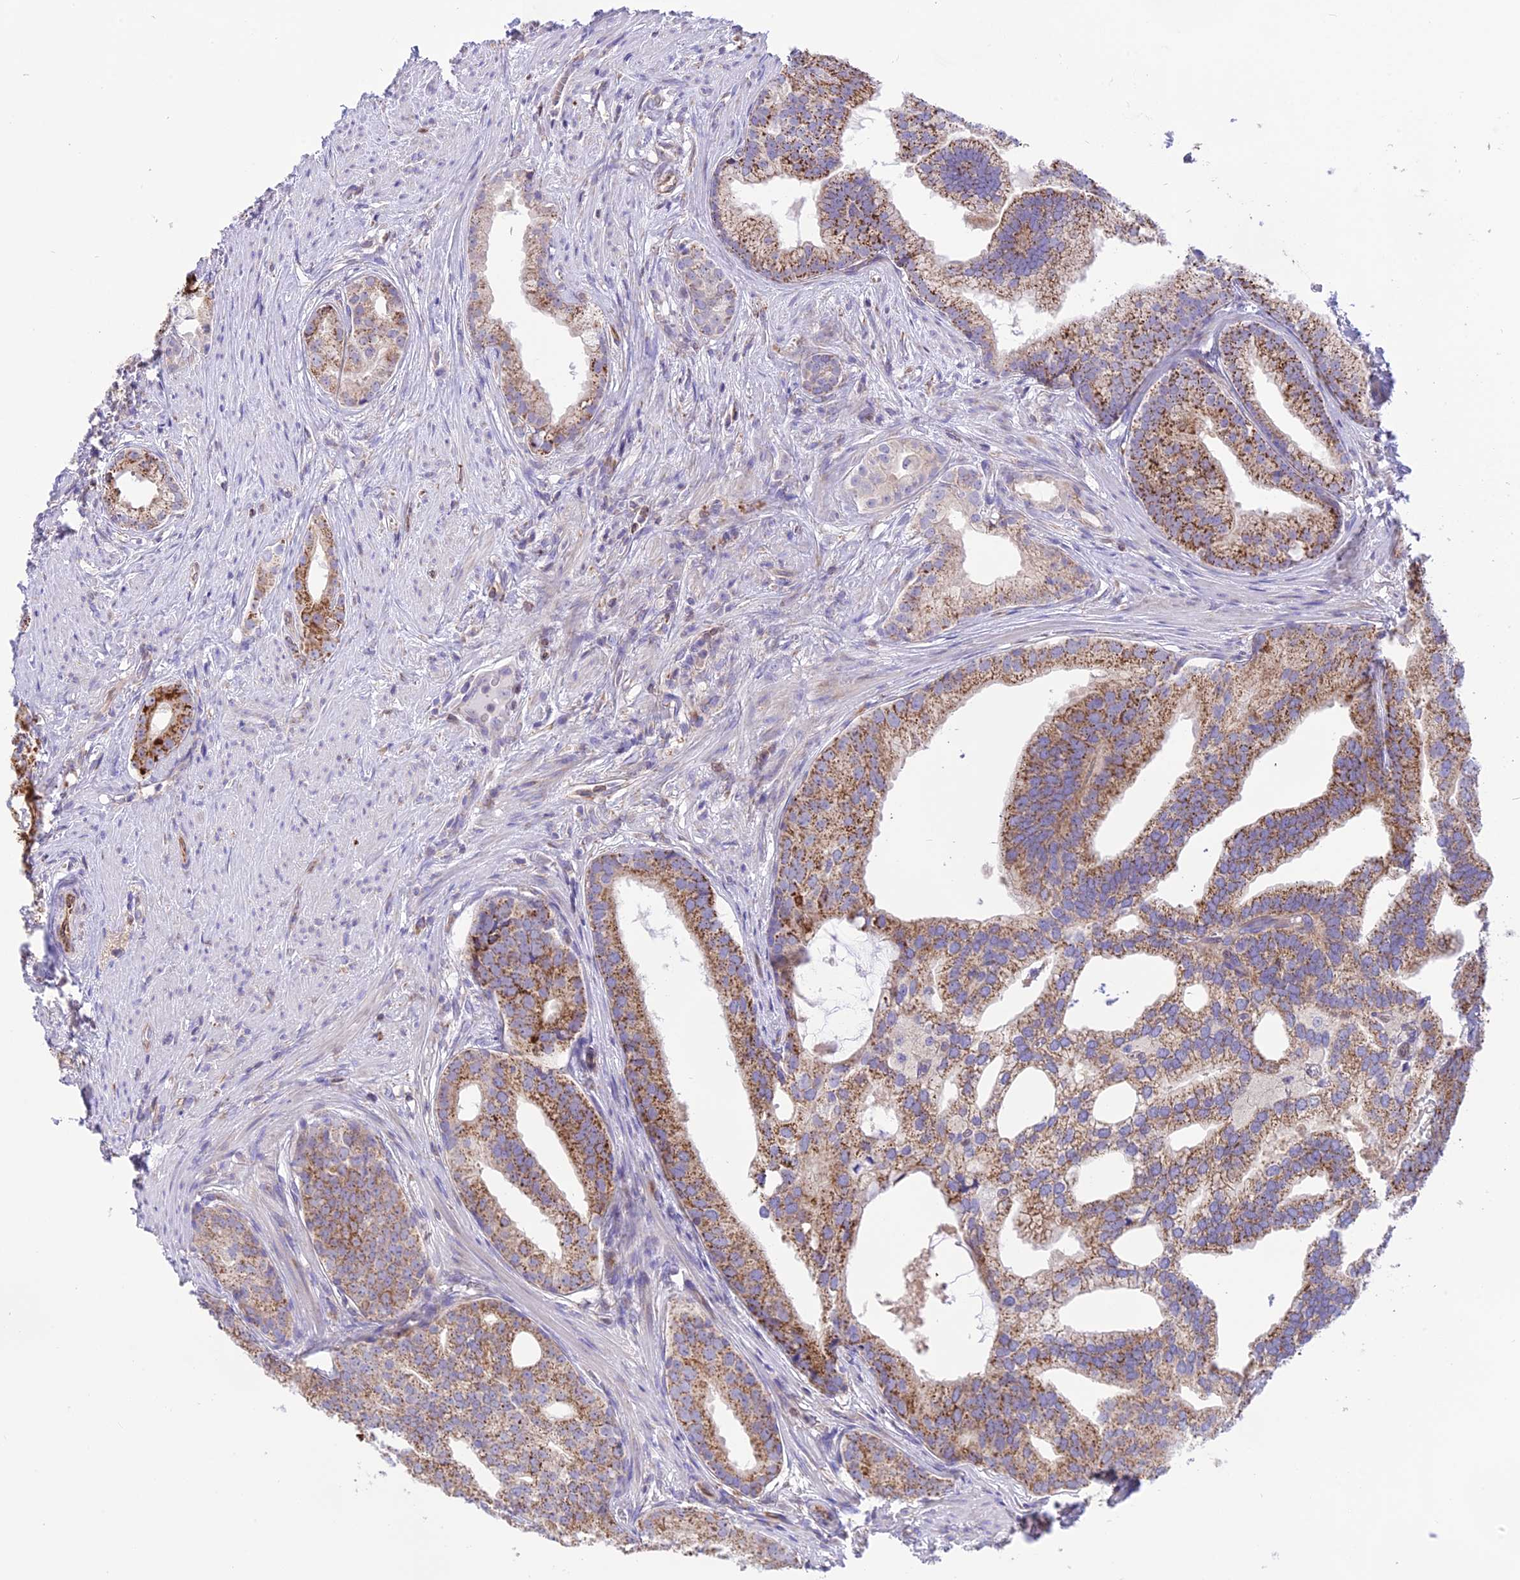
{"staining": {"intensity": "strong", "quantity": "25%-75%", "location": "cytoplasmic/membranous"}, "tissue": "prostate cancer", "cell_type": "Tumor cells", "image_type": "cancer", "snomed": [{"axis": "morphology", "description": "Adenocarcinoma, Low grade"}, {"axis": "topography", "description": "Prostate"}], "caption": "Prostate low-grade adenocarcinoma was stained to show a protein in brown. There is high levels of strong cytoplasmic/membranous positivity in about 25%-75% of tumor cells. (DAB (3,3'-diaminobenzidine) IHC, brown staining for protein, blue staining for nuclei).", "gene": "DOC2B", "patient": {"sex": "male", "age": 71}}